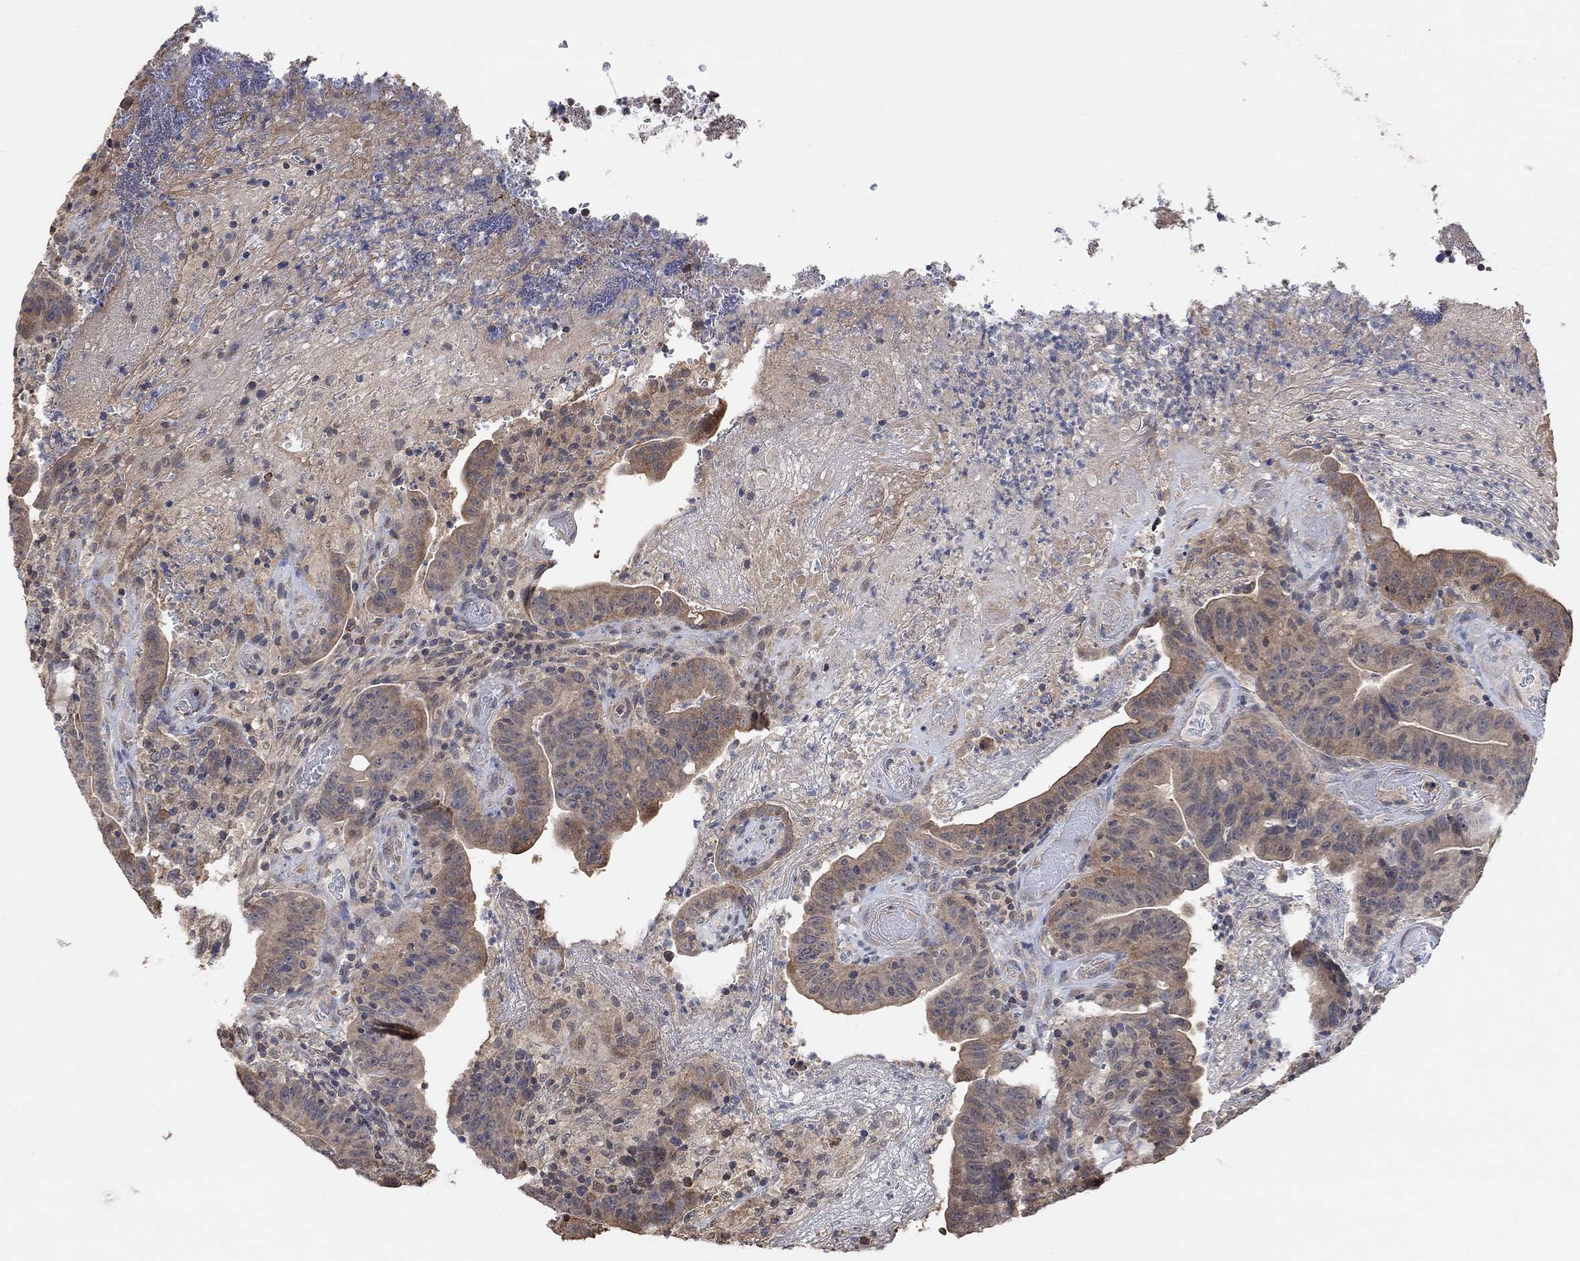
{"staining": {"intensity": "moderate", "quantity": "25%-75%", "location": "cytoplasmic/membranous"}, "tissue": "colorectal cancer", "cell_type": "Tumor cells", "image_type": "cancer", "snomed": [{"axis": "morphology", "description": "Adenocarcinoma, NOS"}, {"axis": "topography", "description": "Colon"}], "caption": "This is an image of immunohistochemistry staining of colorectal cancer (adenocarcinoma), which shows moderate staining in the cytoplasmic/membranous of tumor cells.", "gene": "UNC5B", "patient": {"sex": "female", "age": 75}}